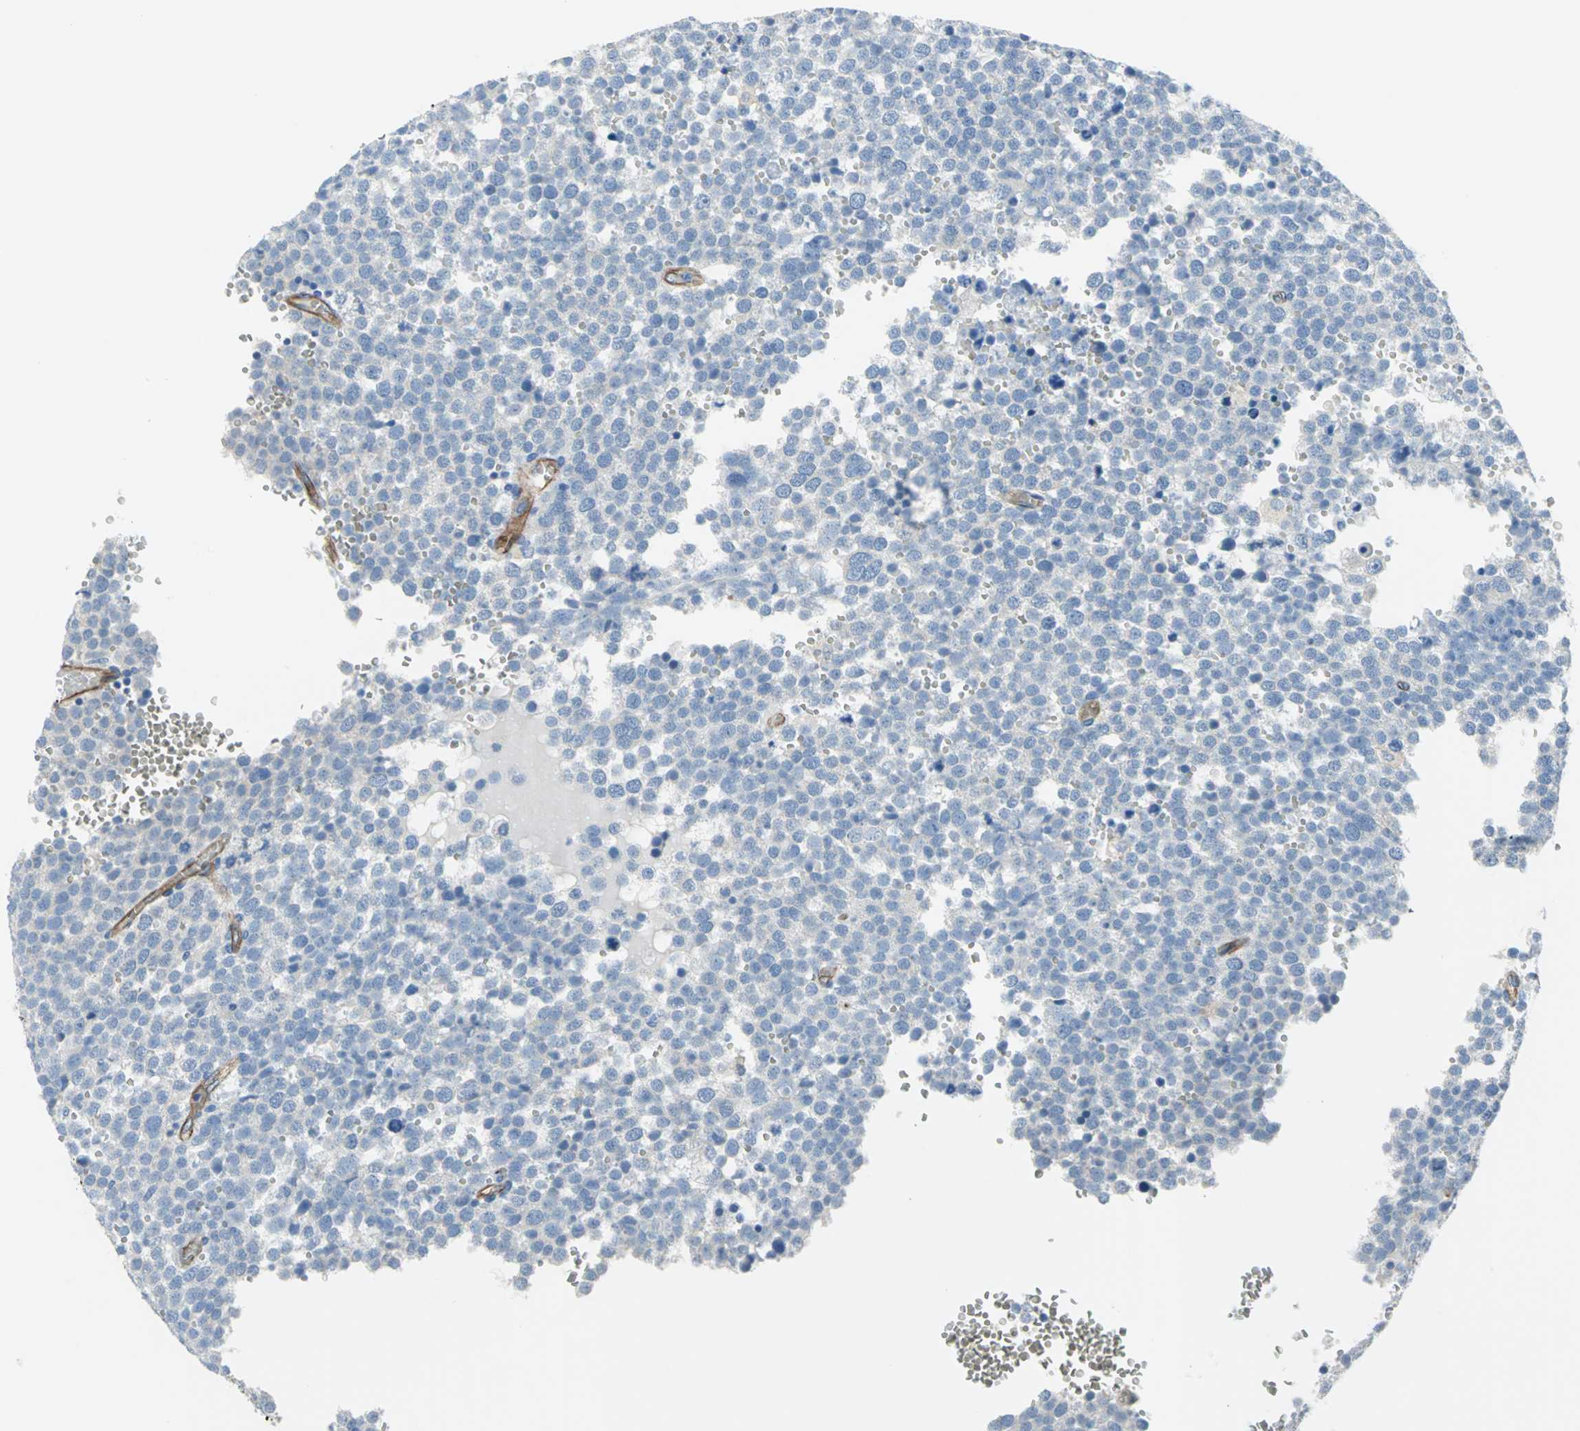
{"staining": {"intensity": "negative", "quantity": "none", "location": "none"}, "tissue": "testis cancer", "cell_type": "Tumor cells", "image_type": "cancer", "snomed": [{"axis": "morphology", "description": "Seminoma, NOS"}, {"axis": "topography", "description": "Testis"}], "caption": "The micrograph shows no staining of tumor cells in testis seminoma.", "gene": "FLNB", "patient": {"sex": "male", "age": 71}}